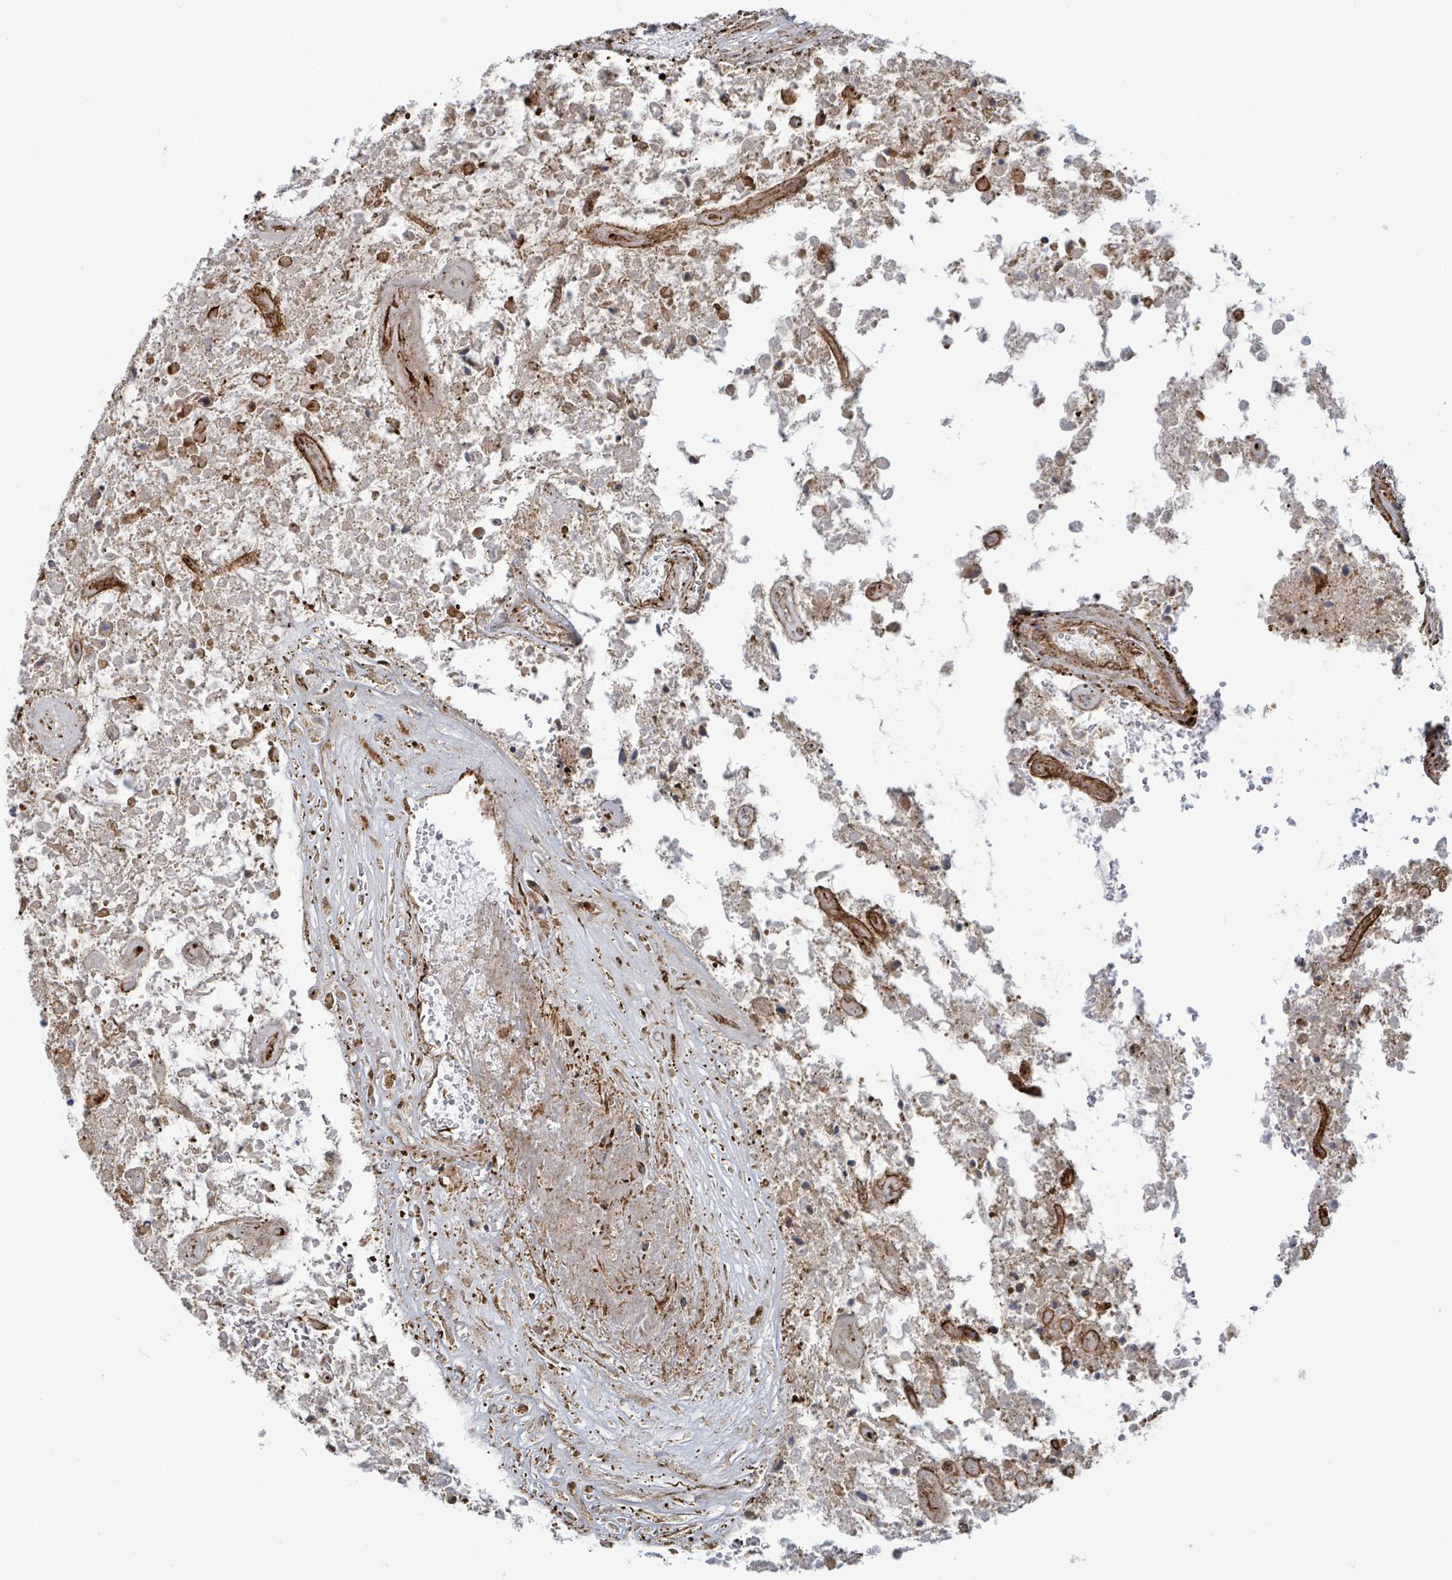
{"staining": {"intensity": "negative", "quantity": "none", "location": "none"}, "tissue": "glioma", "cell_type": "Tumor cells", "image_type": "cancer", "snomed": [{"axis": "morphology", "description": "Glioma, malignant, High grade"}, {"axis": "topography", "description": "Brain"}], "caption": "This is an IHC histopathology image of human high-grade glioma (malignant). There is no staining in tumor cells.", "gene": "EGFL7", "patient": {"sex": "male", "age": 47}}